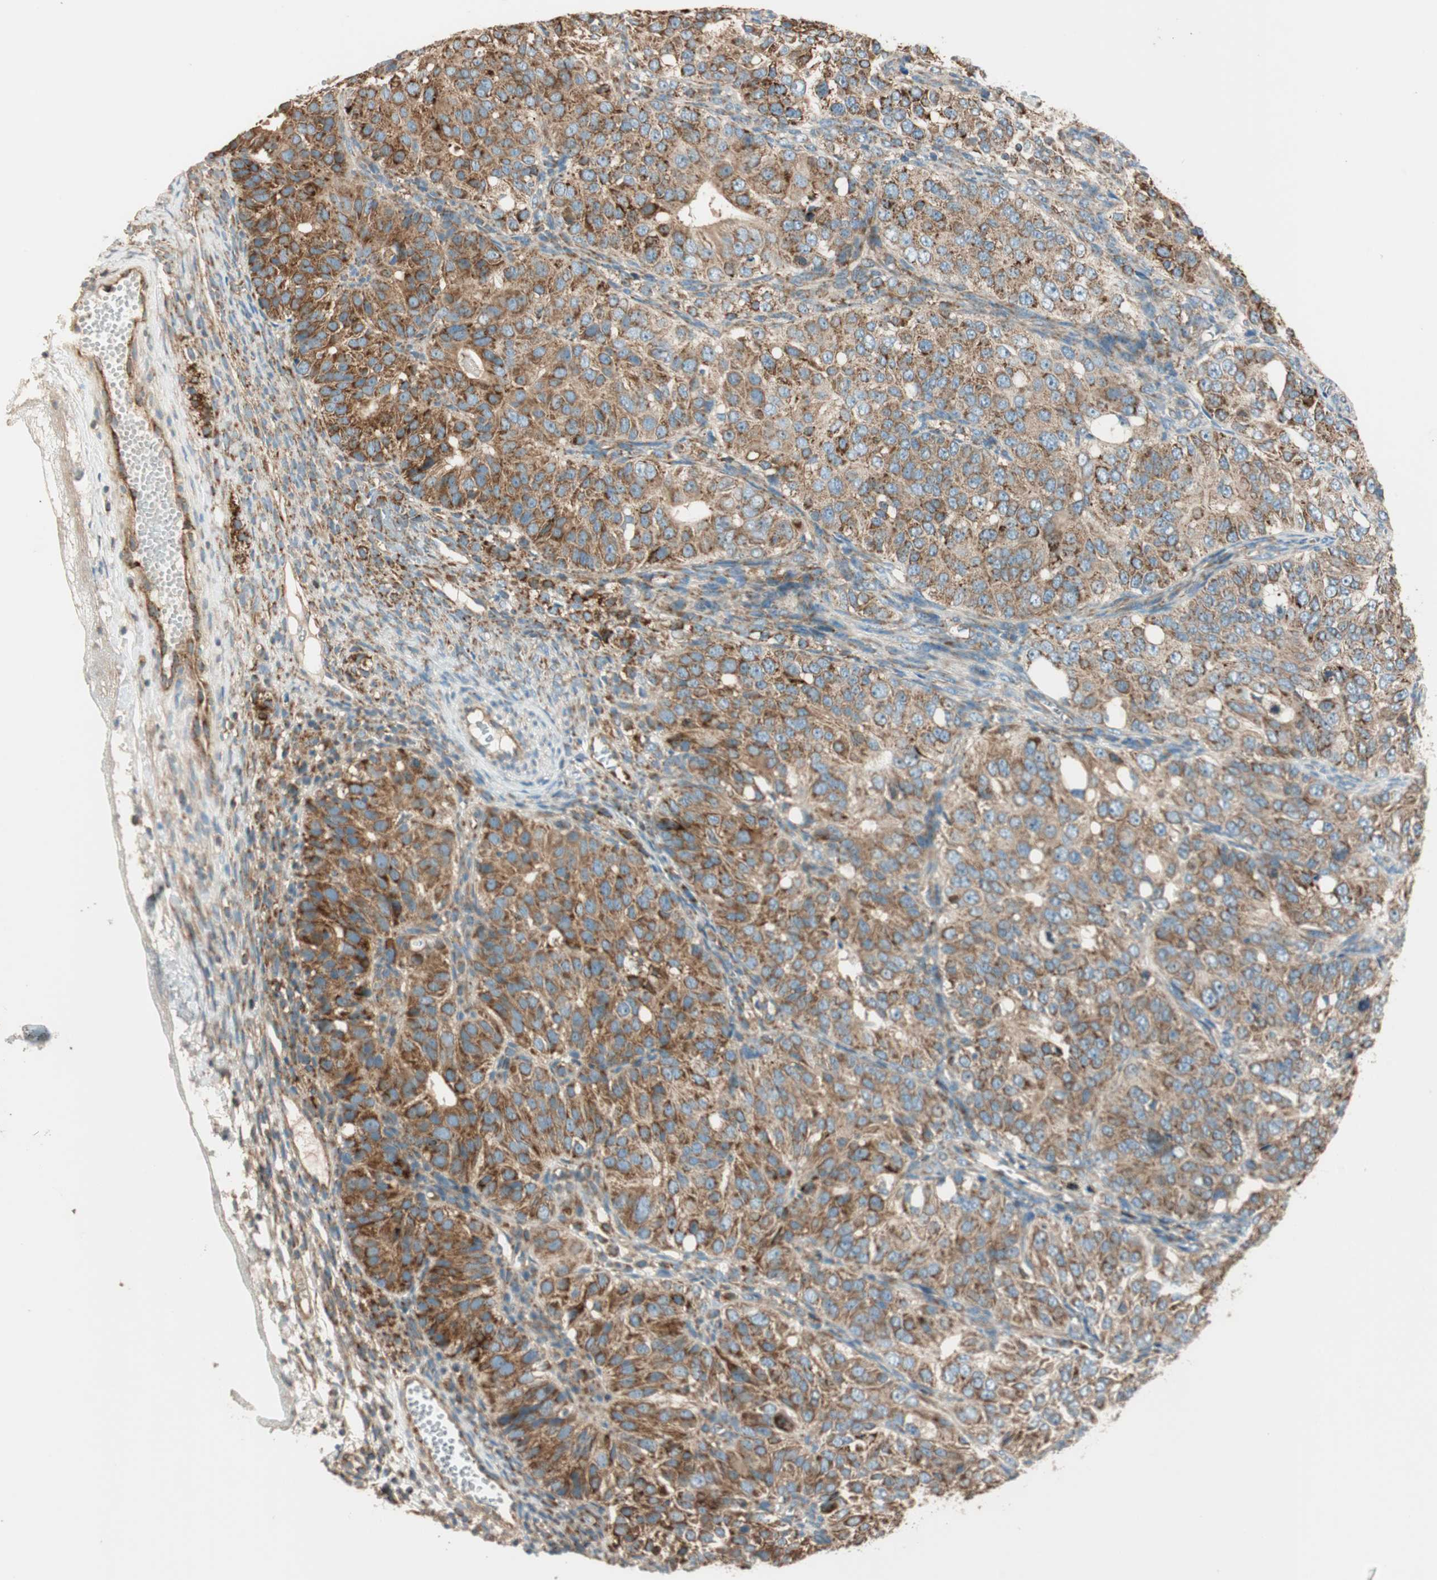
{"staining": {"intensity": "strong", "quantity": ">75%", "location": "cytoplasmic/membranous"}, "tissue": "ovarian cancer", "cell_type": "Tumor cells", "image_type": "cancer", "snomed": [{"axis": "morphology", "description": "Carcinoma, endometroid"}, {"axis": "topography", "description": "Ovary"}], "caption": "A histopathology image showing strong cytoplasmic/membranous staining in approximately >75% of tumor cells in ovarian cancer (endometroid carcinoma), as visualized by brown immunohistochemical staining.", "gene": "CC2D1A", "patient": {"sex": "female", "age": 51}}